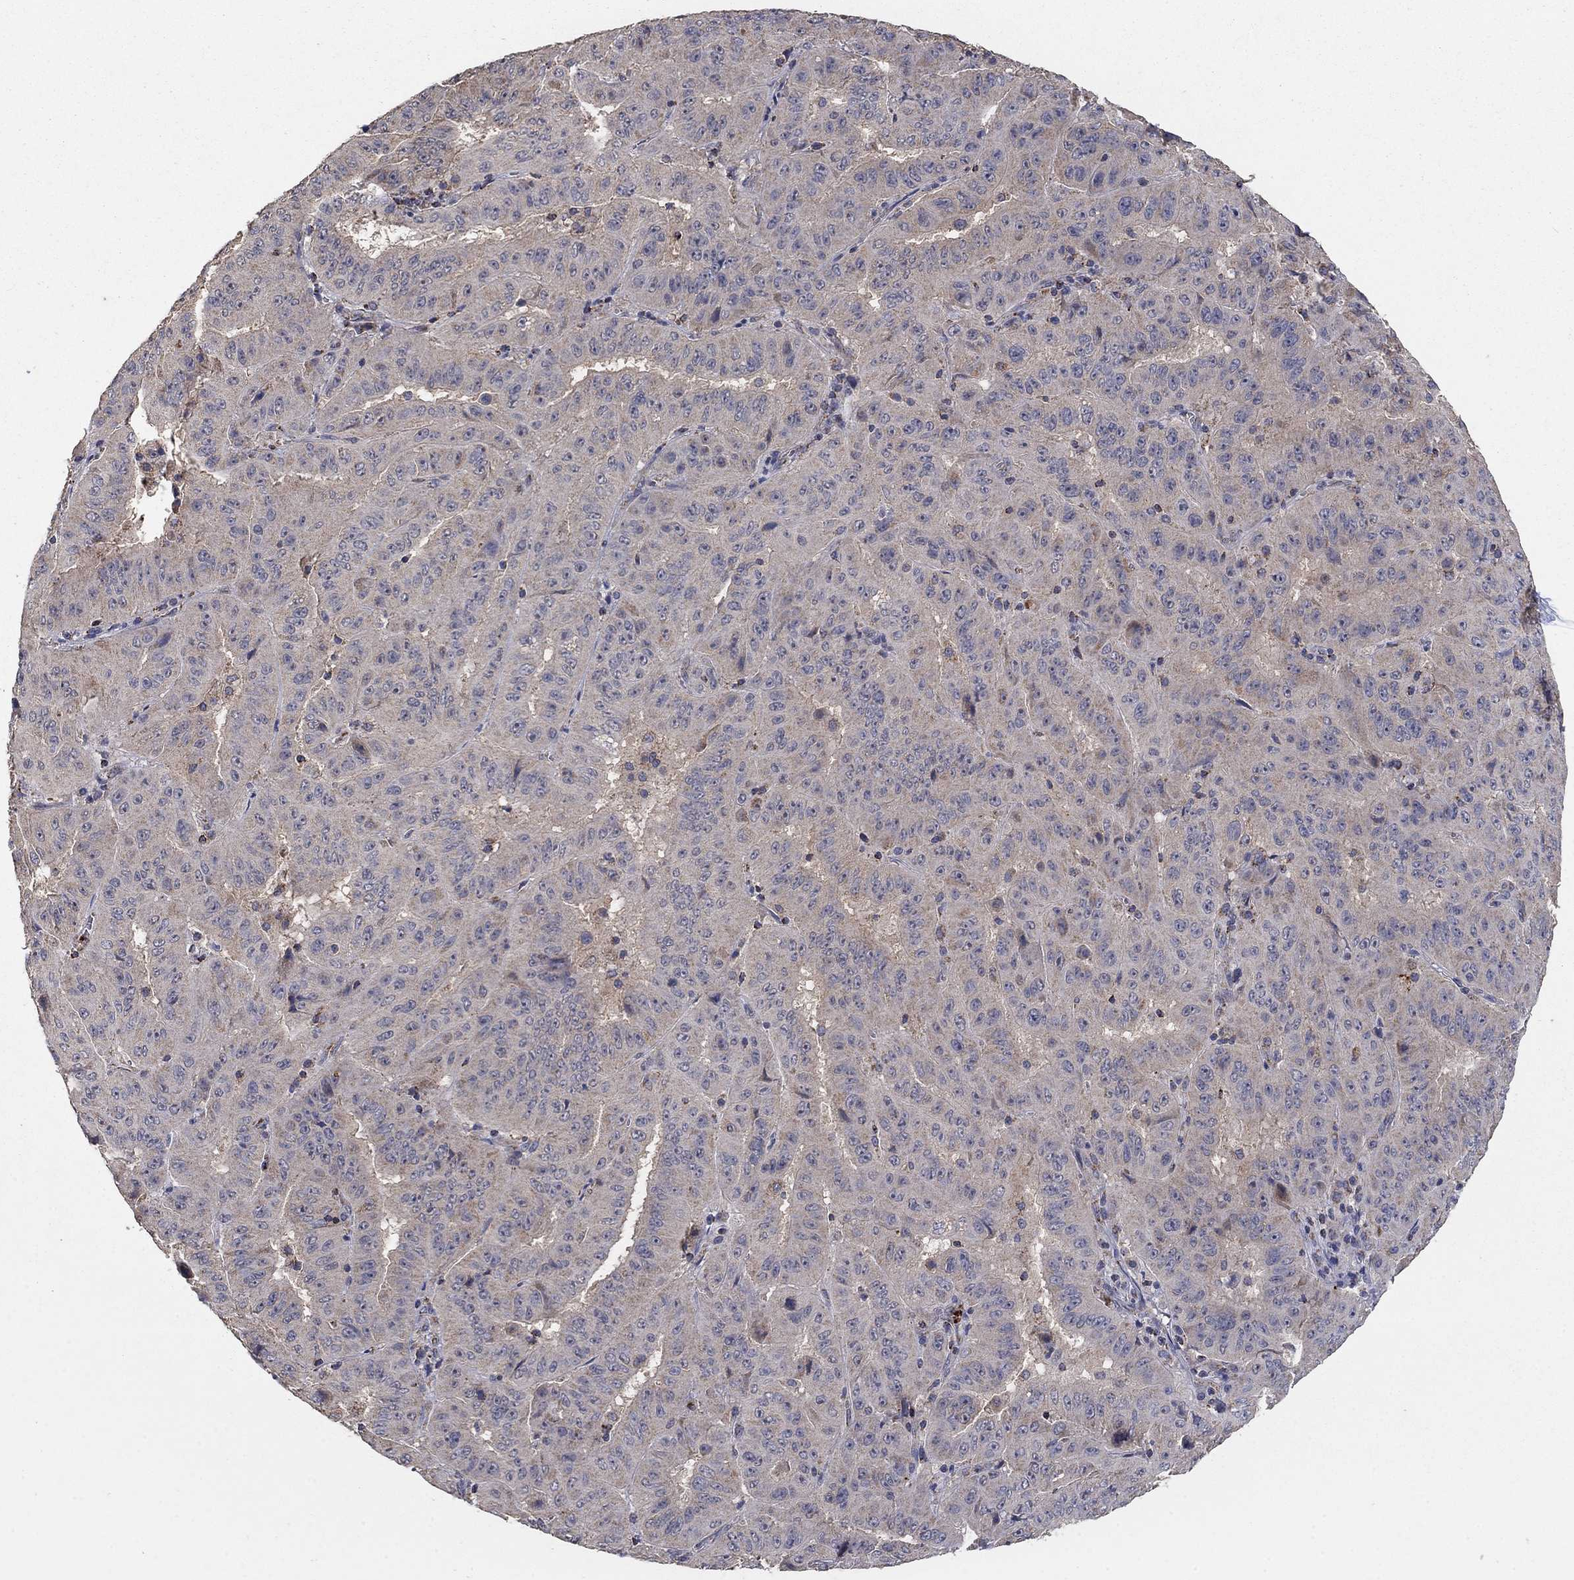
{"staining": {"intensity": "weak", "quantity": "<25%", "location": "cytoplasmic/membranous"}, "tissue": "pancreatic cancer", "cell_type": "Tumor cells", "image_type": "cancer", "snomed": [{"axis": "morphology", "description": "Adenocarcinoma, NOS"}, {"axis": "topography", "description": "Pancreas"}], "caption": "This is a histopathology image of immunohistochemistry (IHC) staining of pancreatic cancer (adenocarcinoma), which shows no positivity in tumor cells.", "gene": "GPSM1", "patient": {"sex": "male", "age": 63}}